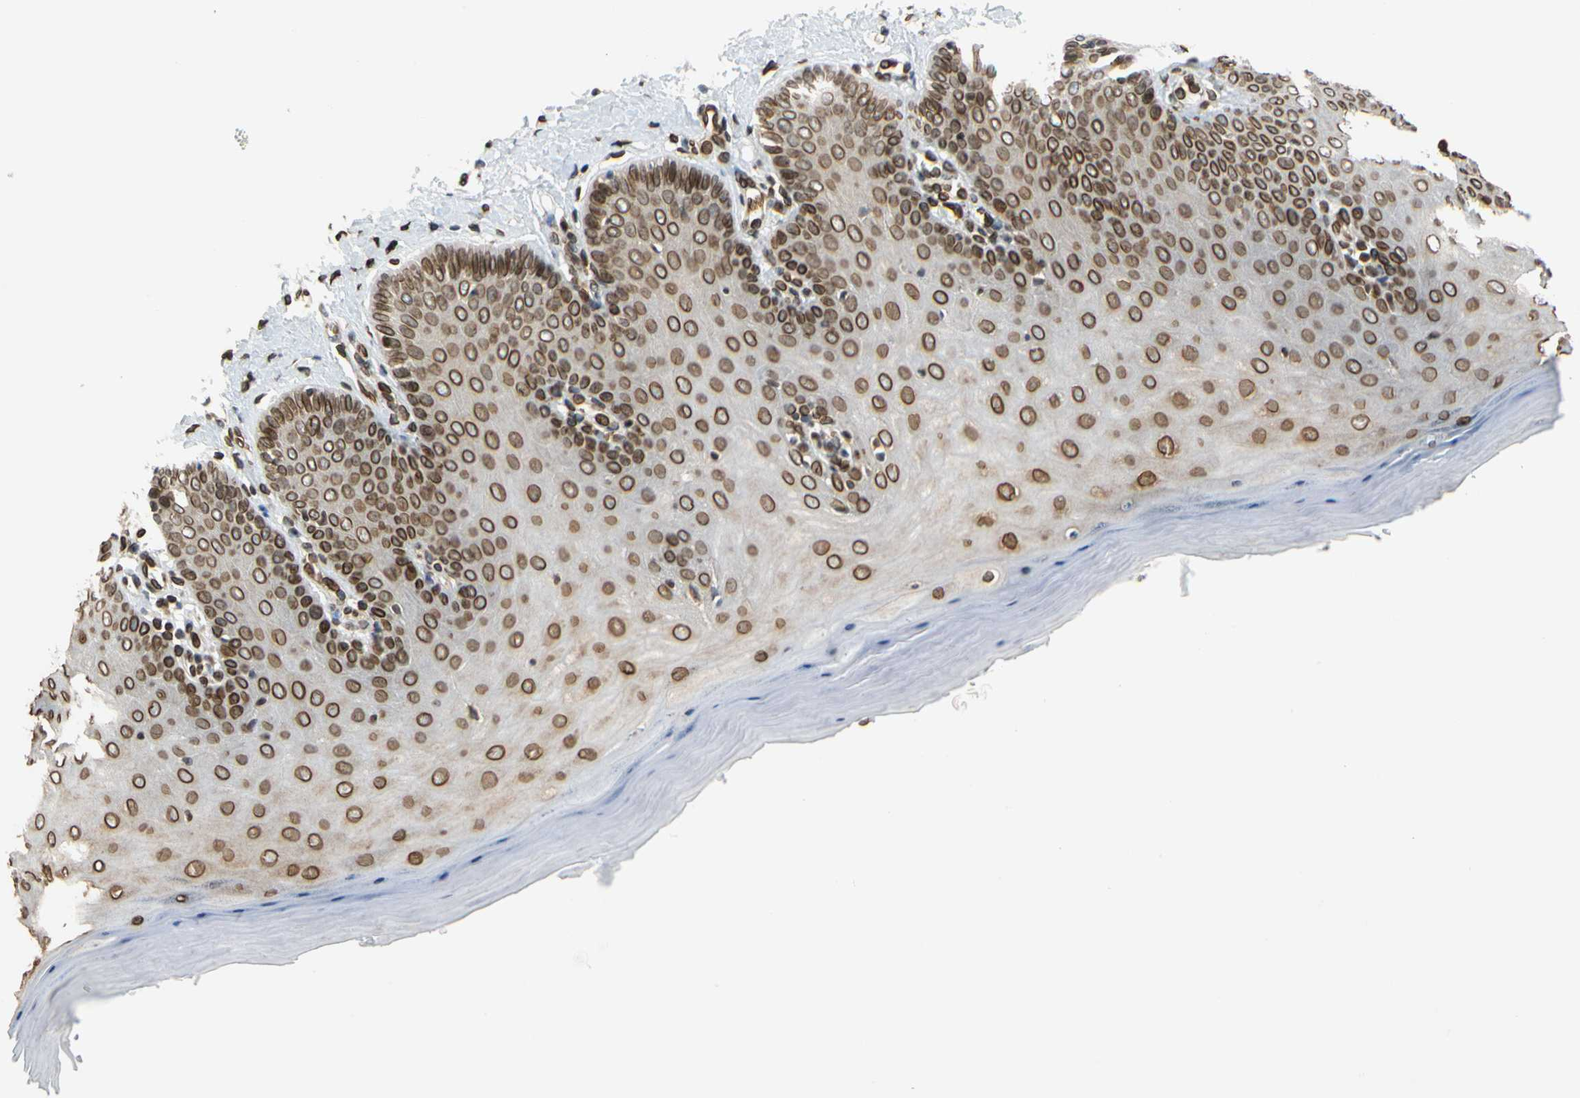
{"staining": {"intensity": "strong", "quantity": ">75%", "location": "cytoplasmic/membranous,nuclear"}, "tissue": "cervix", "cell_type": "Squamous epithelial cells", "image_type": "normal", "snomed": [{"axis": "morphology", "description": "Normal tissue, NOS"}, {"axis": "topography", "description": "Cervix"}], "caption": "This is an image of IHC staining of normal cervix, which shows strong positivity in the cytoplasmic/membranous,nuclear of squamous epithelial cells.", "gene": "SUN1", "patient": {"sex": "female", "age": 55}}